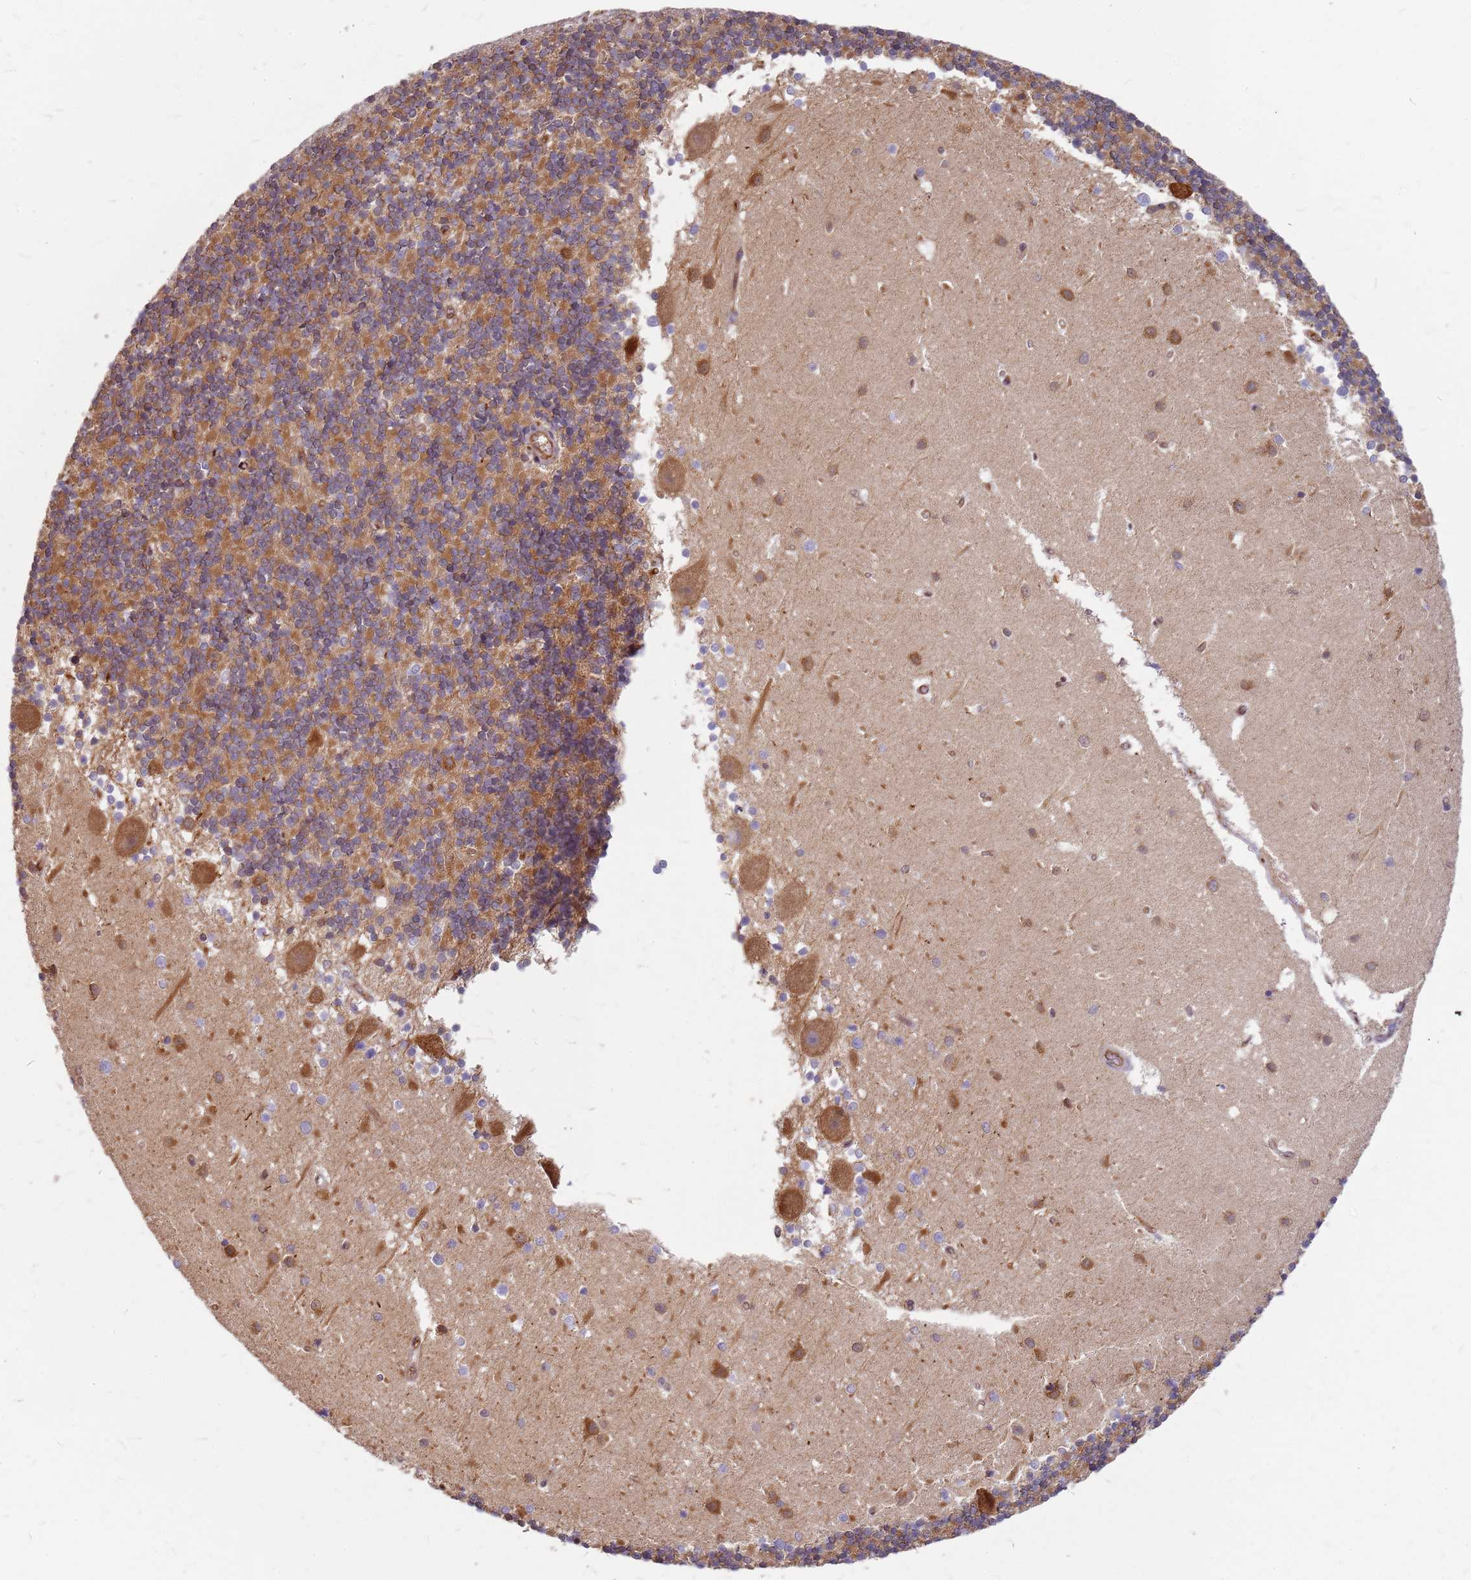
{"staining": {"intensity": "moderate", "quantity": "25%-75%", "location": "cytoplasmic/membranous"}, "tissue": "cerebellum", "cell_type": "Cells in granular layer", "image_type": "normal", "snomed": [{"axis": "morphology", "description": "Normal tissue, NOS"}, {"axis": "topography", "description": "Cerebellum"}], "caption": "An image of cerebellum stained for a protein shows moderate cytoplasmic/membranous brown staining in cells in granular layer. Using DAB (3,3'-diaminobenzidine) (brown) and hematoxylin (blue) stains, captured at high magnification using brightfield microscopy.", "gene": "HDX", "patient": {"sex": "male", "age": 54}}